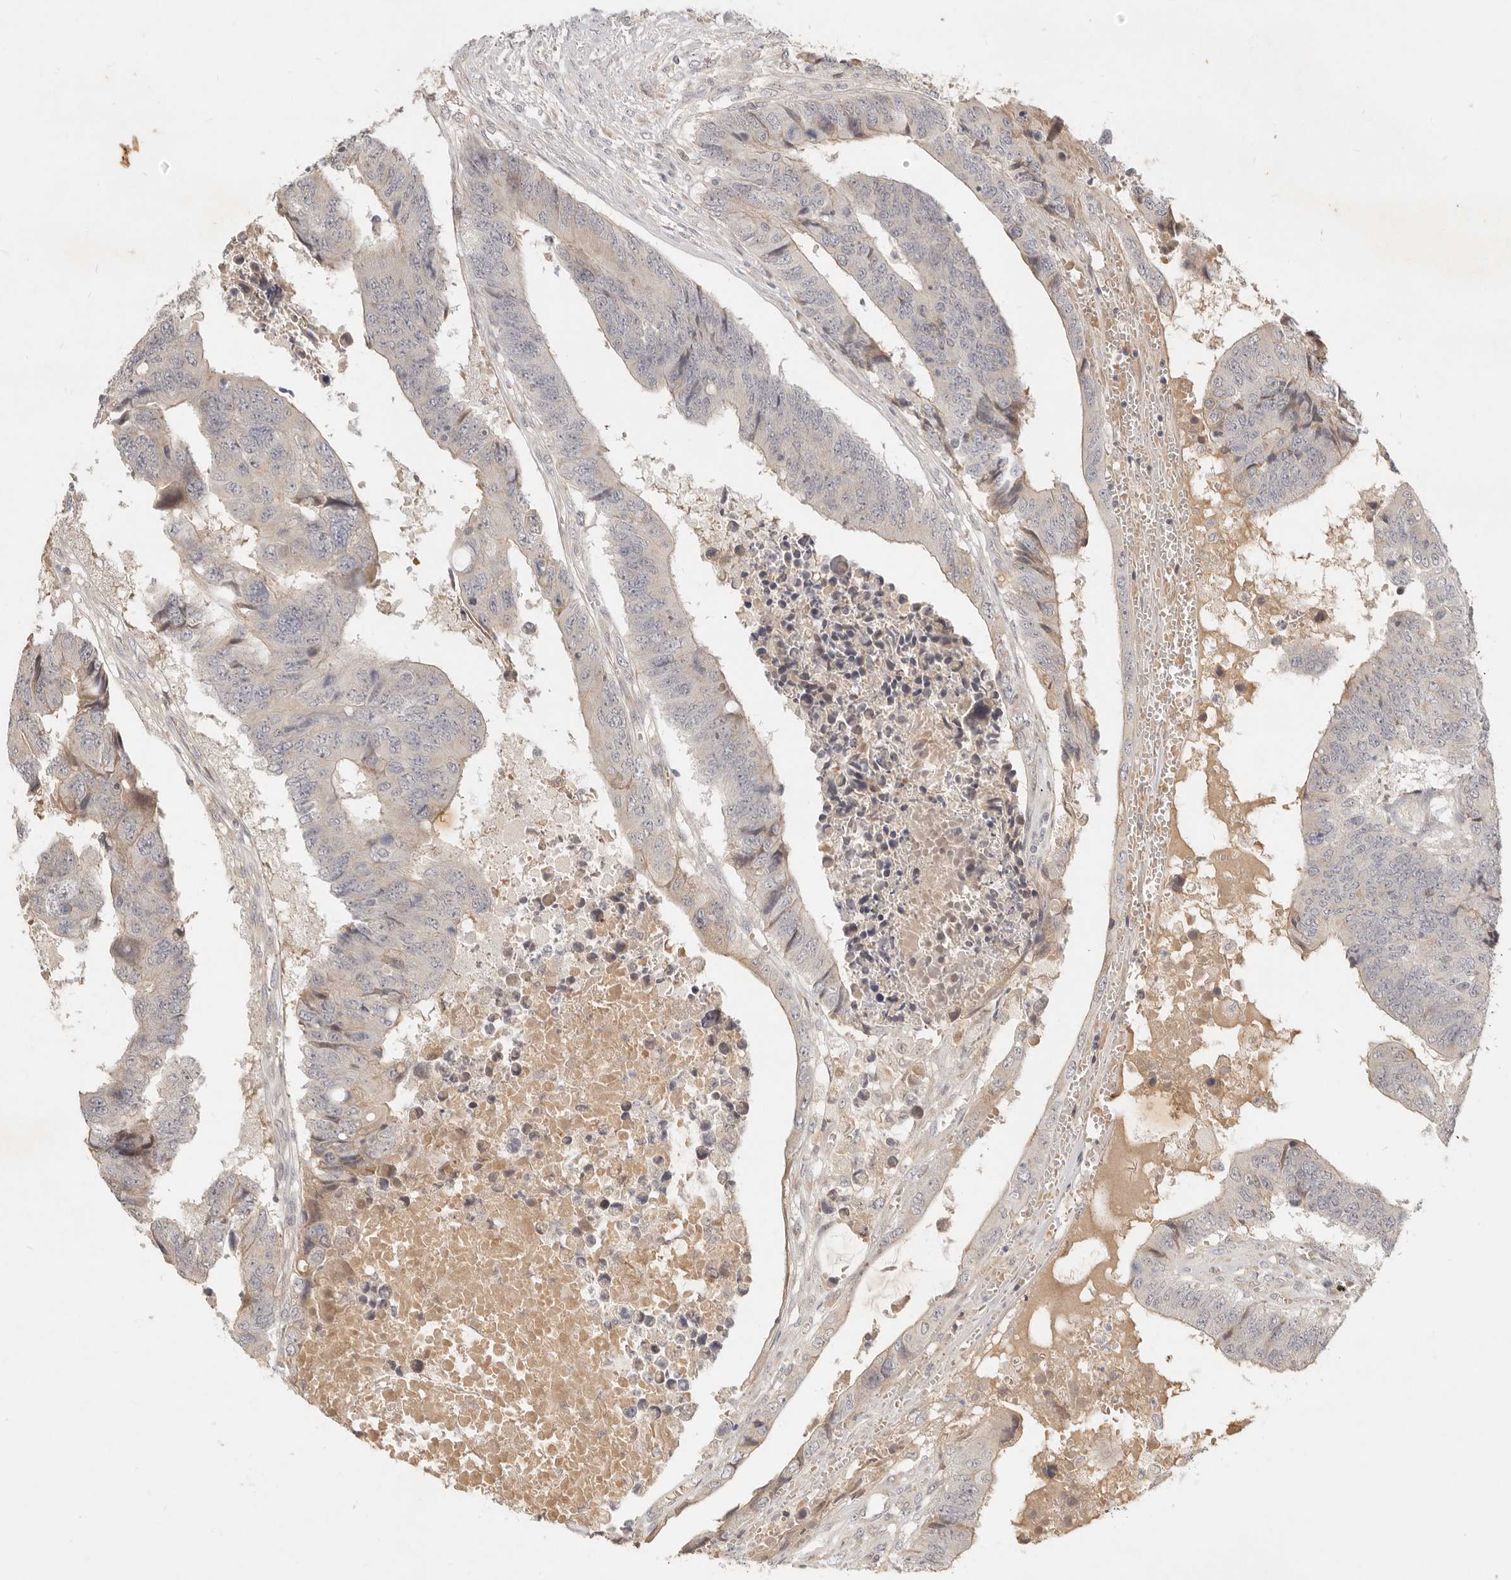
{"staining": {"intensity": "weak", "quantity": "<25%", "location": "cytoplasmic/membranous"}, "tissue": "colorectal cancer", "cell_type": "Tumor cells", "image_type": "cancer", "snomed": [{"axis": "morphology", "description": "Adenocarcinoma, NOS"}, {"axis": "topography", "description": "Rectum"}], "caption": "IHC of human adenocarcinoma (colorectal) displays no expression in tumor cells.", "gene": "UBXN11", "patient": {"sex": "male", "age": 84}}